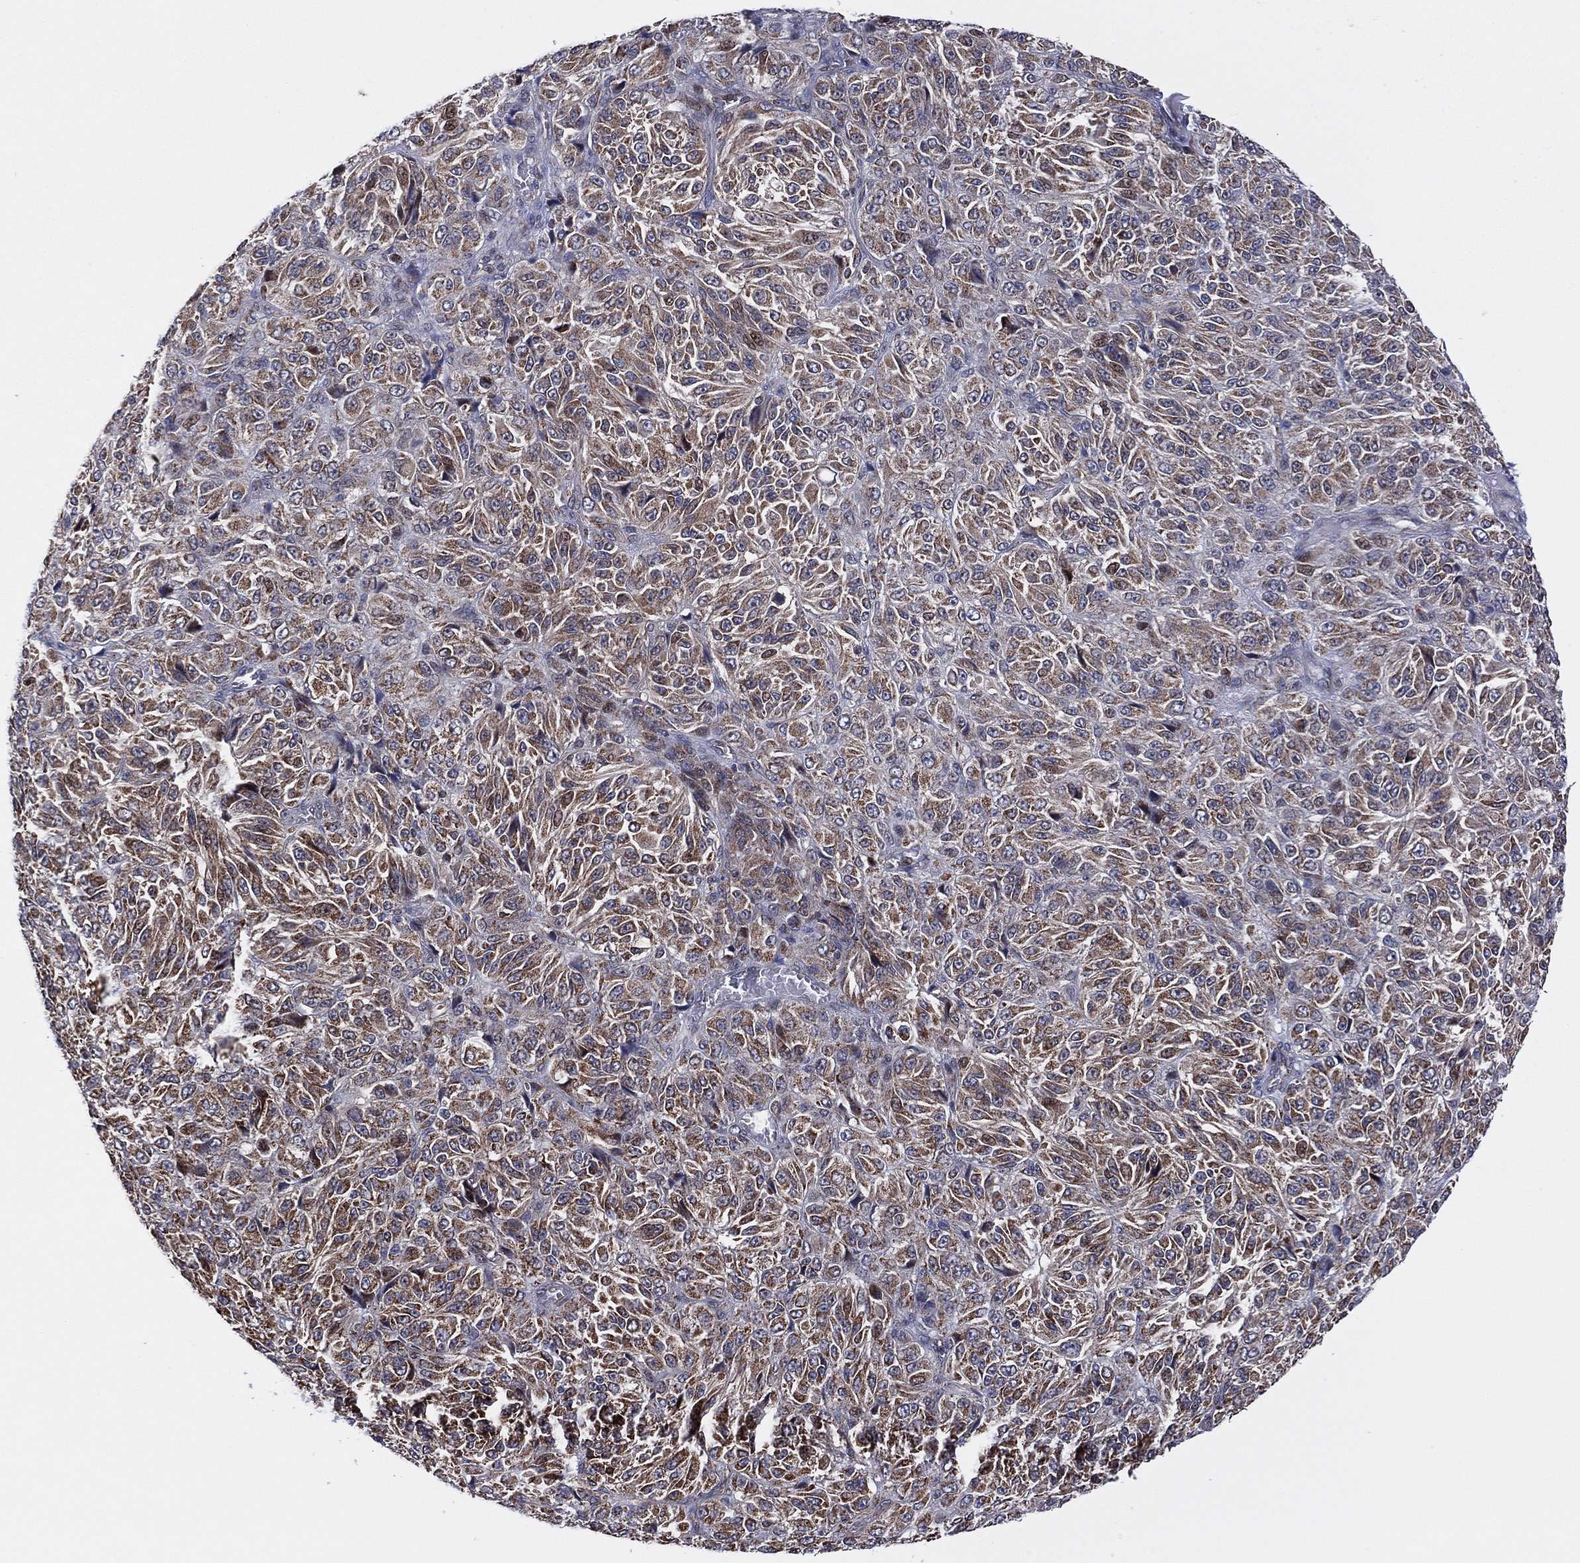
{"staining": {"intensity": "weak", "quantity": ">75%", "location": "cytoplasmic/membranous"}, "tissue": "melanoma", "cell_type": "Tumor cells", "image_type": "cancer", "snomed": [{"axis": "morphology", "description": "Malignant melanoma, Metastatic site"}, {"axis": "topography", "description": "Brain"}], "caption": "Melanoma stained for a protein exhibits weak cytoplasmic/membranous positivity in tumor cells.", "gene": "PIDD1", "patient": {"sex": "female", "age": 56}}